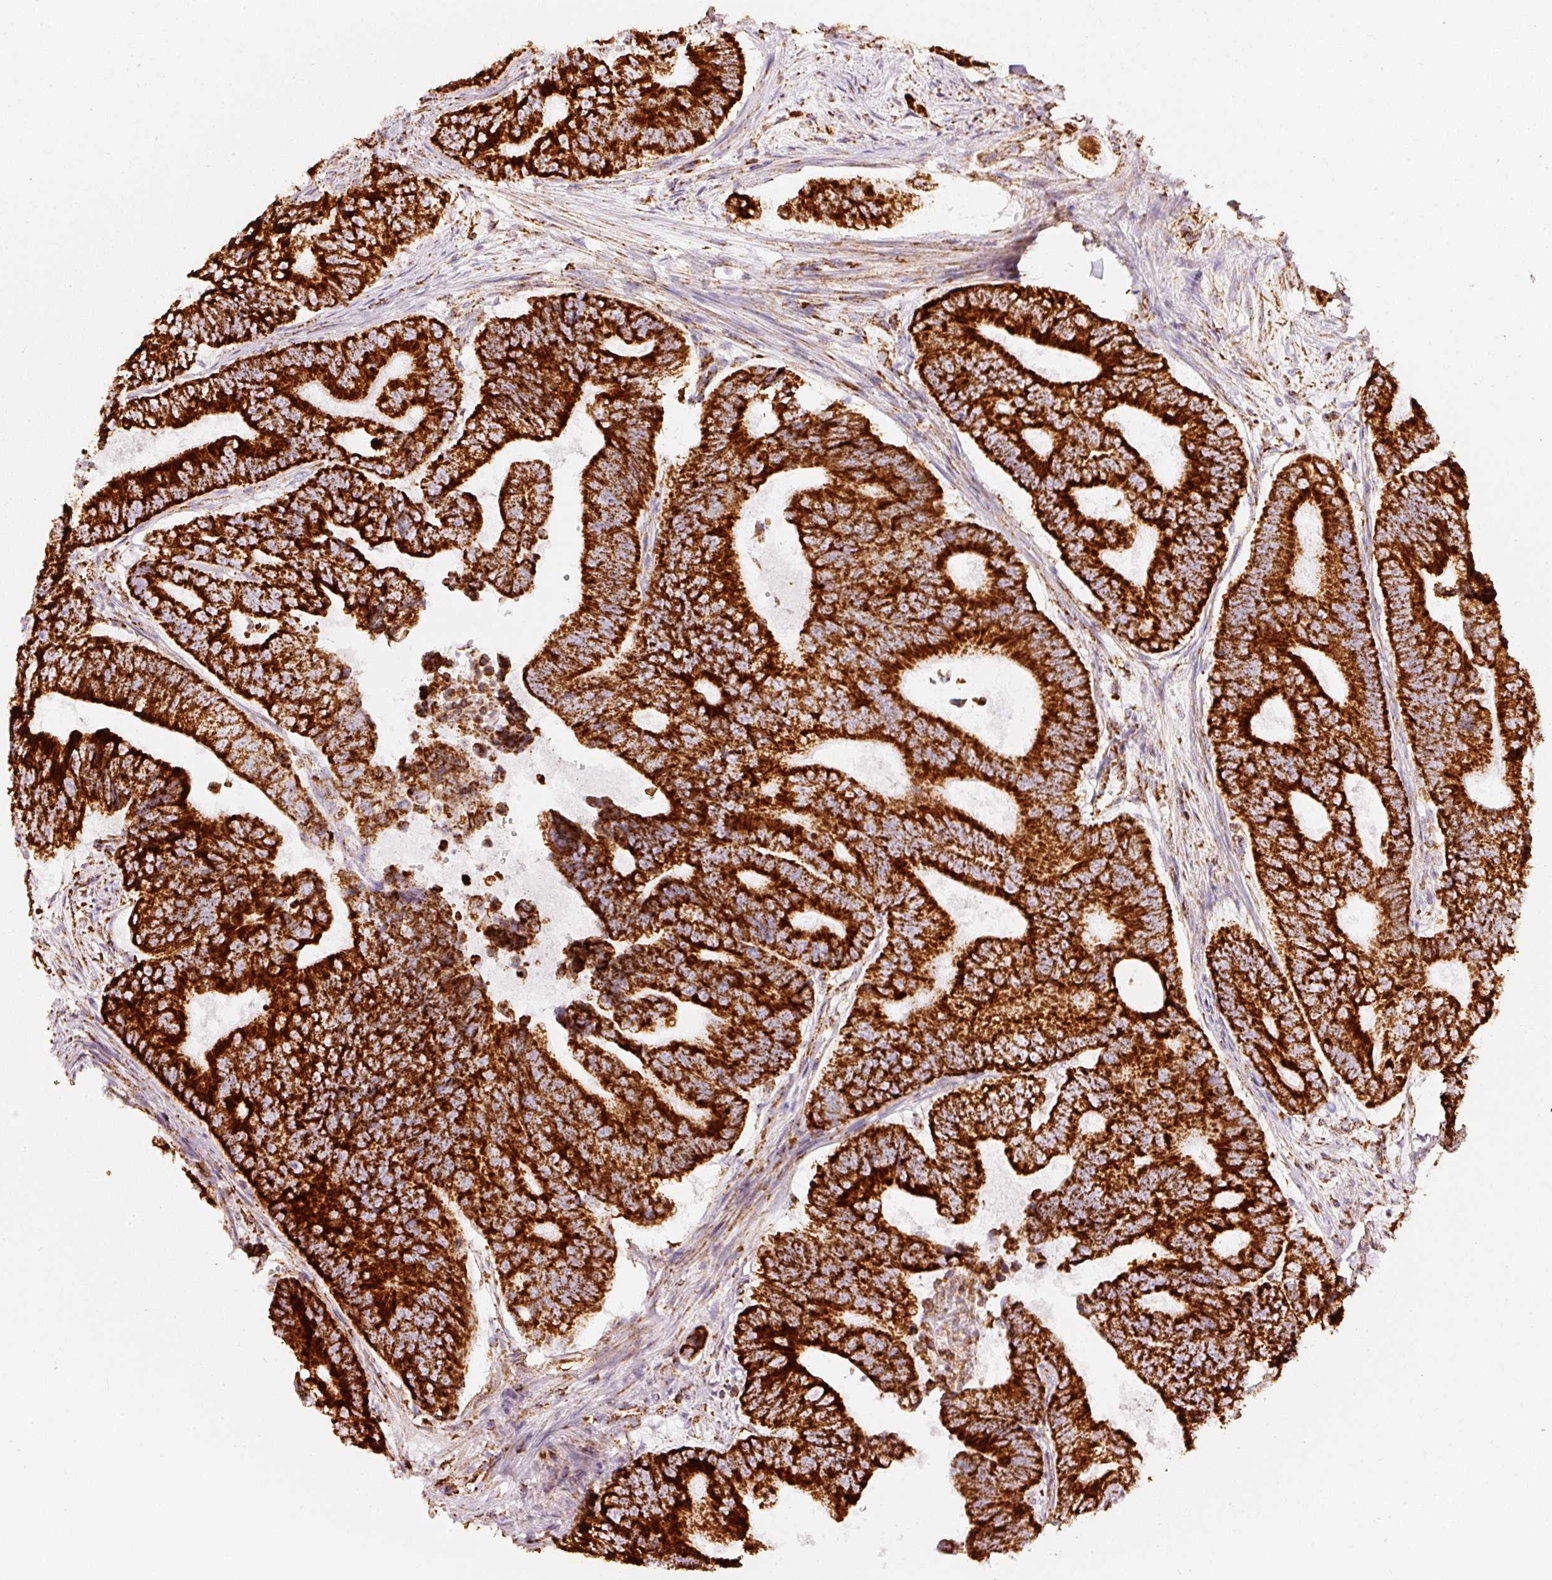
{"staining": {"intensity": "strong", "quantity": ">75%", "location": "cytoplasmic/membranous"}, "tissue": "colorectal cancer", "cell_type": "Tumor cells", "image_type": "cancer", "snomed": [{"axis": "morphology", "description": "Adenocarcinoma, NOS"}, {"axis": "topography", "description": "Colon"}], "caption": "DAB immunohistochemical staining of colorectal adenocarcinoma demonstrates strong cytoplasmic/membranous protein positivity in approximately >75% of tumor cells. (DAB = brown stain, brightfield microscopy at high magnification).", "gene": "MT-CO2", "patient": {"sex": "female", "age": 48}}